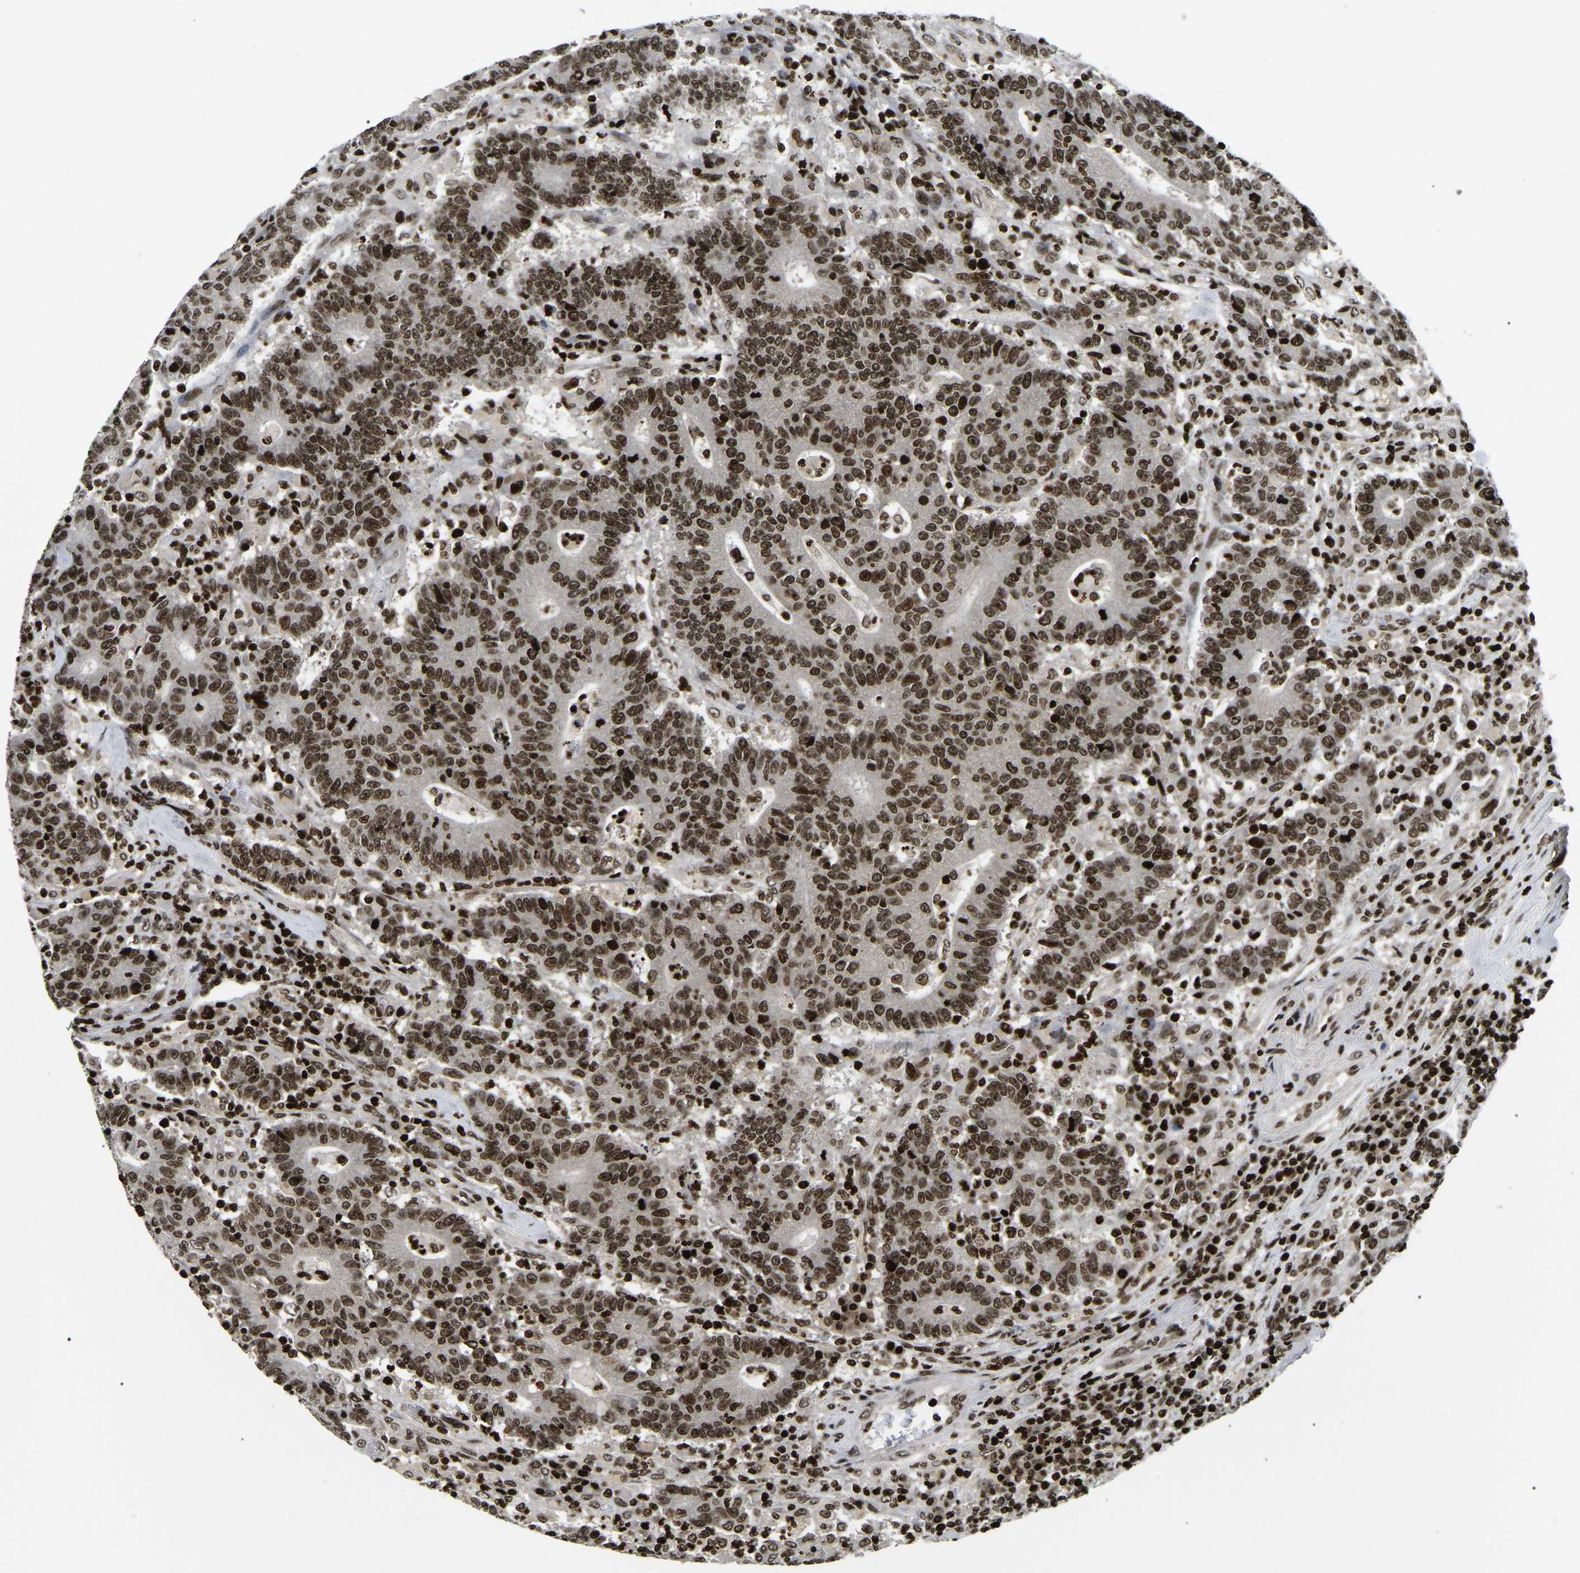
{"staining": {"intensity": "strong", "quantity": ">75%", "location": "nuclear"}, "tissue": "colorectal cancer", "cell_type": "Tumor cells", "image_type": "cancer", "snomed": [{"axis": "morphology", "description": "Normal tissue, NOS"}, {"axis": "morphology", "description": "Adenocarcinoma, NOS"}, {"axis": "topography", "description": "Colon"}], "caption": "A high amount of strong nuclear staining is present in approximately >75% of tumor cells in adenocarcinoma (colorectal) tissue. (DAB IHC with brightfield microscopy, high magnification).", "gene": "LRRC61", "patient": {"sex": "female", "age": 75}}